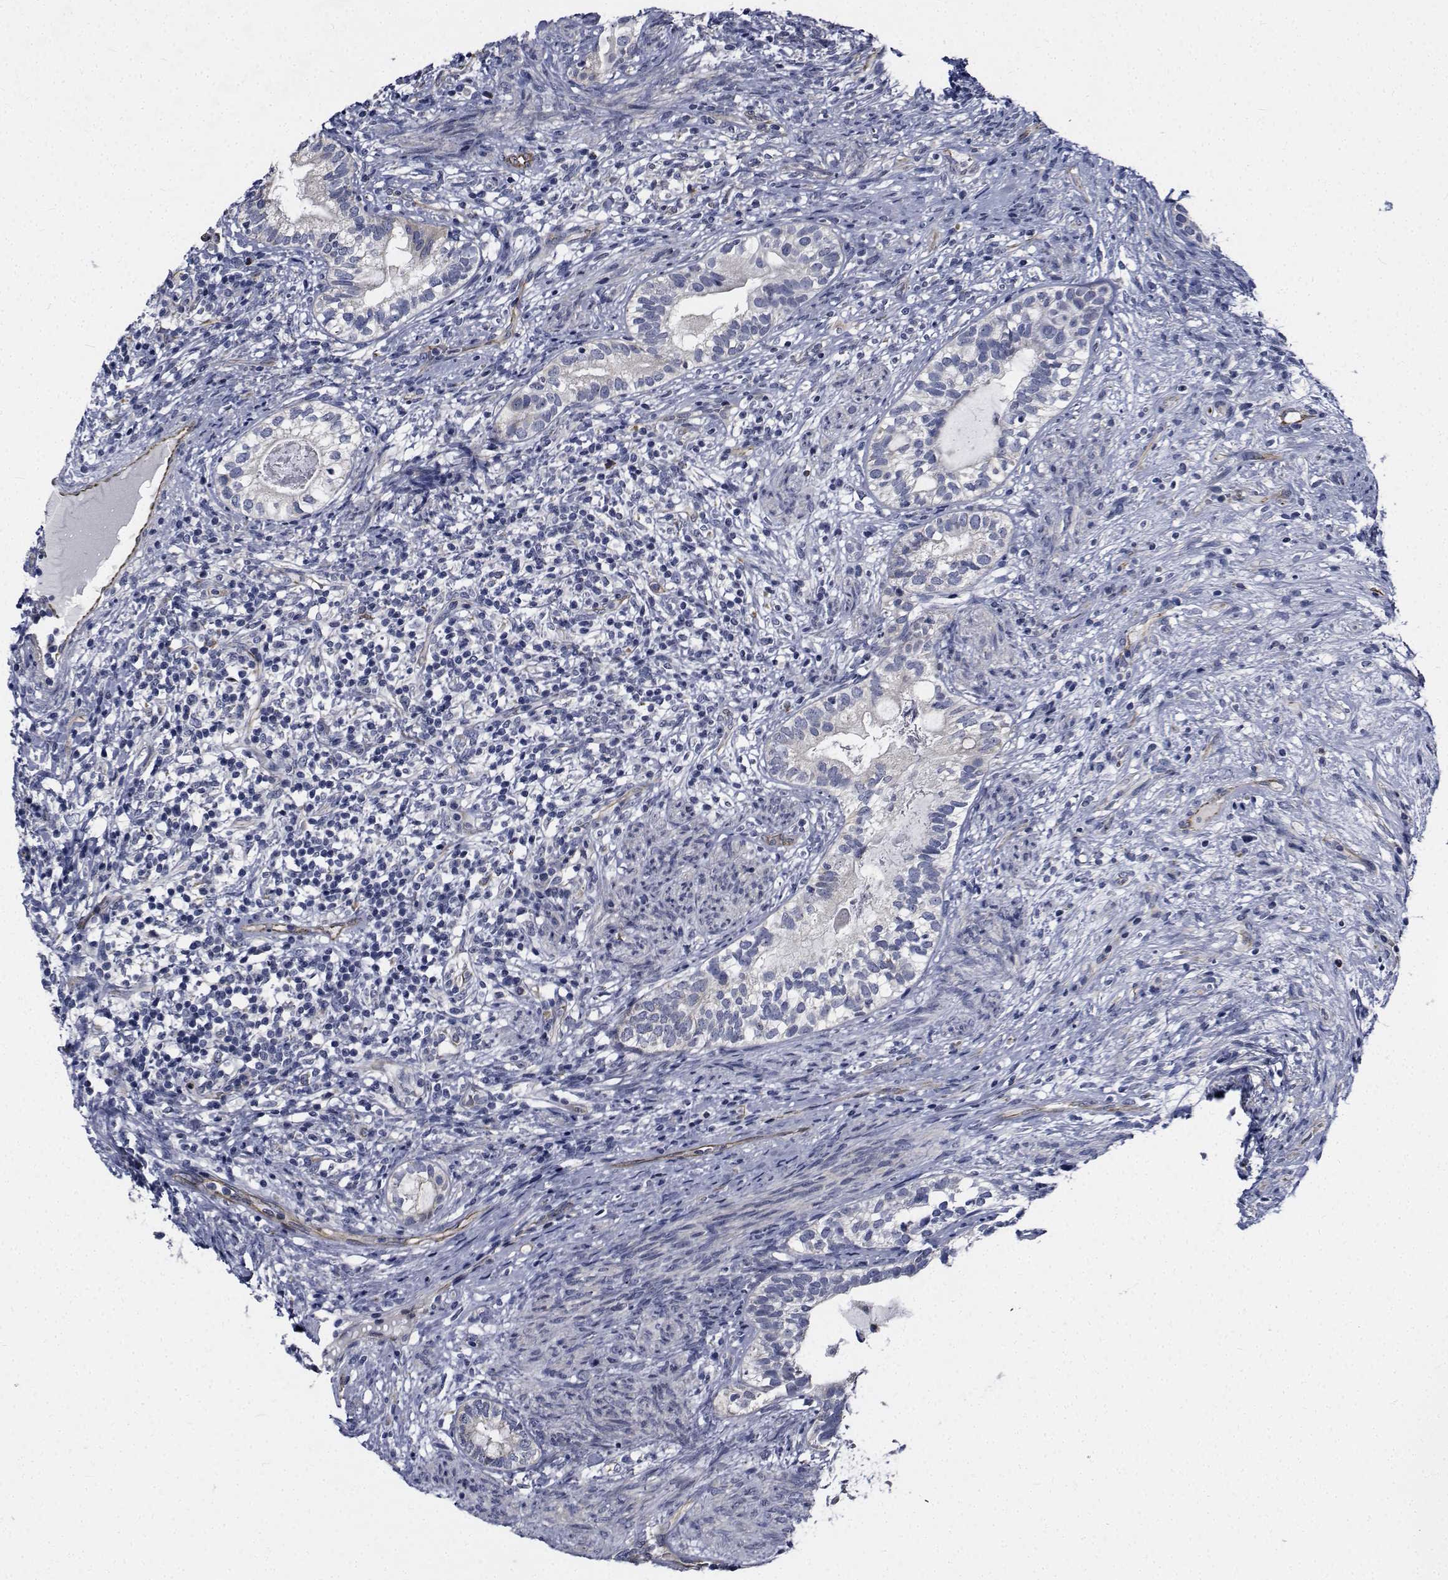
{"staining": {"intensity": "negative", "quantity": "none", "location": "none"}, "tissue": "testis cancer", "cell_type": "Tumor cells", "image_type": "cancer", "snomed": [{"axis": "morphology", "description": "Seminoma, NOS"}, {"axis": "morphology", "description": "Carcinoma, Embryonal, NOS"}, {"axis": "topography", "description": "Testis"}], "caption": "An immunohistochemistry (IHC) photomicrograph of testis embryonal carcinoma is shown. There is no staining in tumor cells of testis embryonal carcinoma. (Immunohistochemistry, brightfield microscopy, high magnification).", "gene": "TTBK1", "patient": {"sex": "male", "age": 41}}